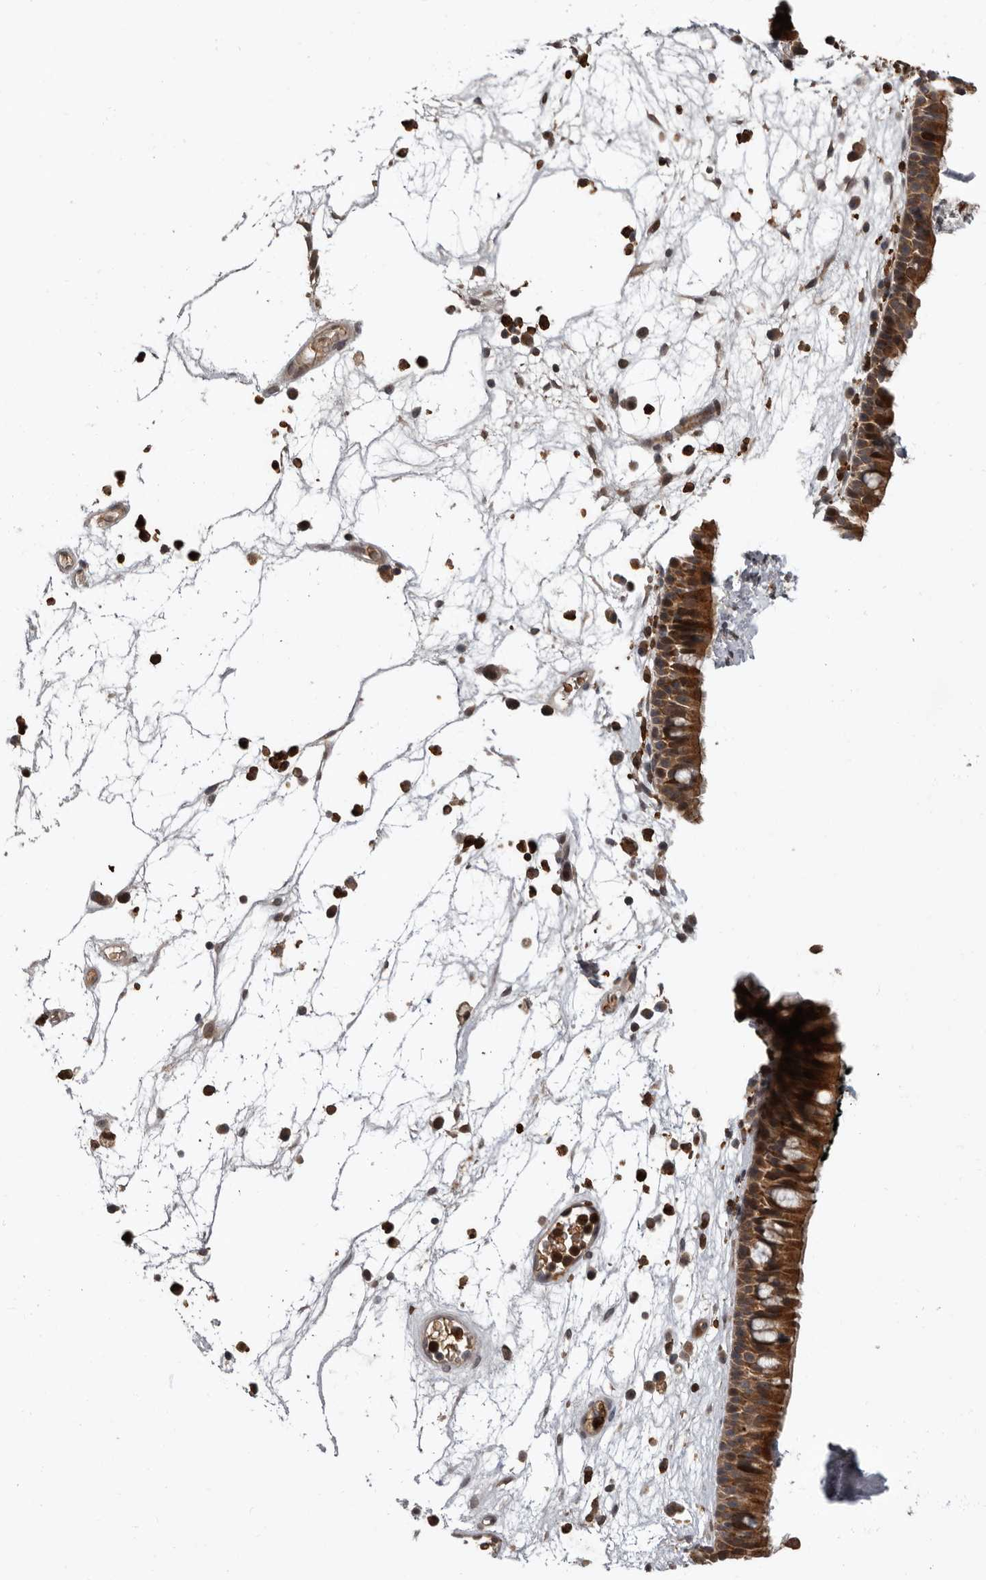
{"staining": {"intensity": "moderate", "quantity": ">75%", "location": "cytoplasmic/membranous"}, "tissue": "nasopharynx", "cell_type": "Respiratory epithelial cells", "image_type": "normal", "snomed": [{"axis": "morphology", "description": "Normal tissue, NOS"}, {"axis": "morphology", "description": "Inflammation, NOS"}, {"axis": "morphology", "description": "Malignant melanoma, Metastatic site"}, {"axis": "topography", "description": "Nasopharynx"}], "caption": "Human nasopharynx stained with a brown dye shows moderate cytoplasmic/membranous positive positivity in approximately >75% of respiratory epithelial cells.", "gene": "FGFR4", "patient": {"sex": "male", "age": 70}}